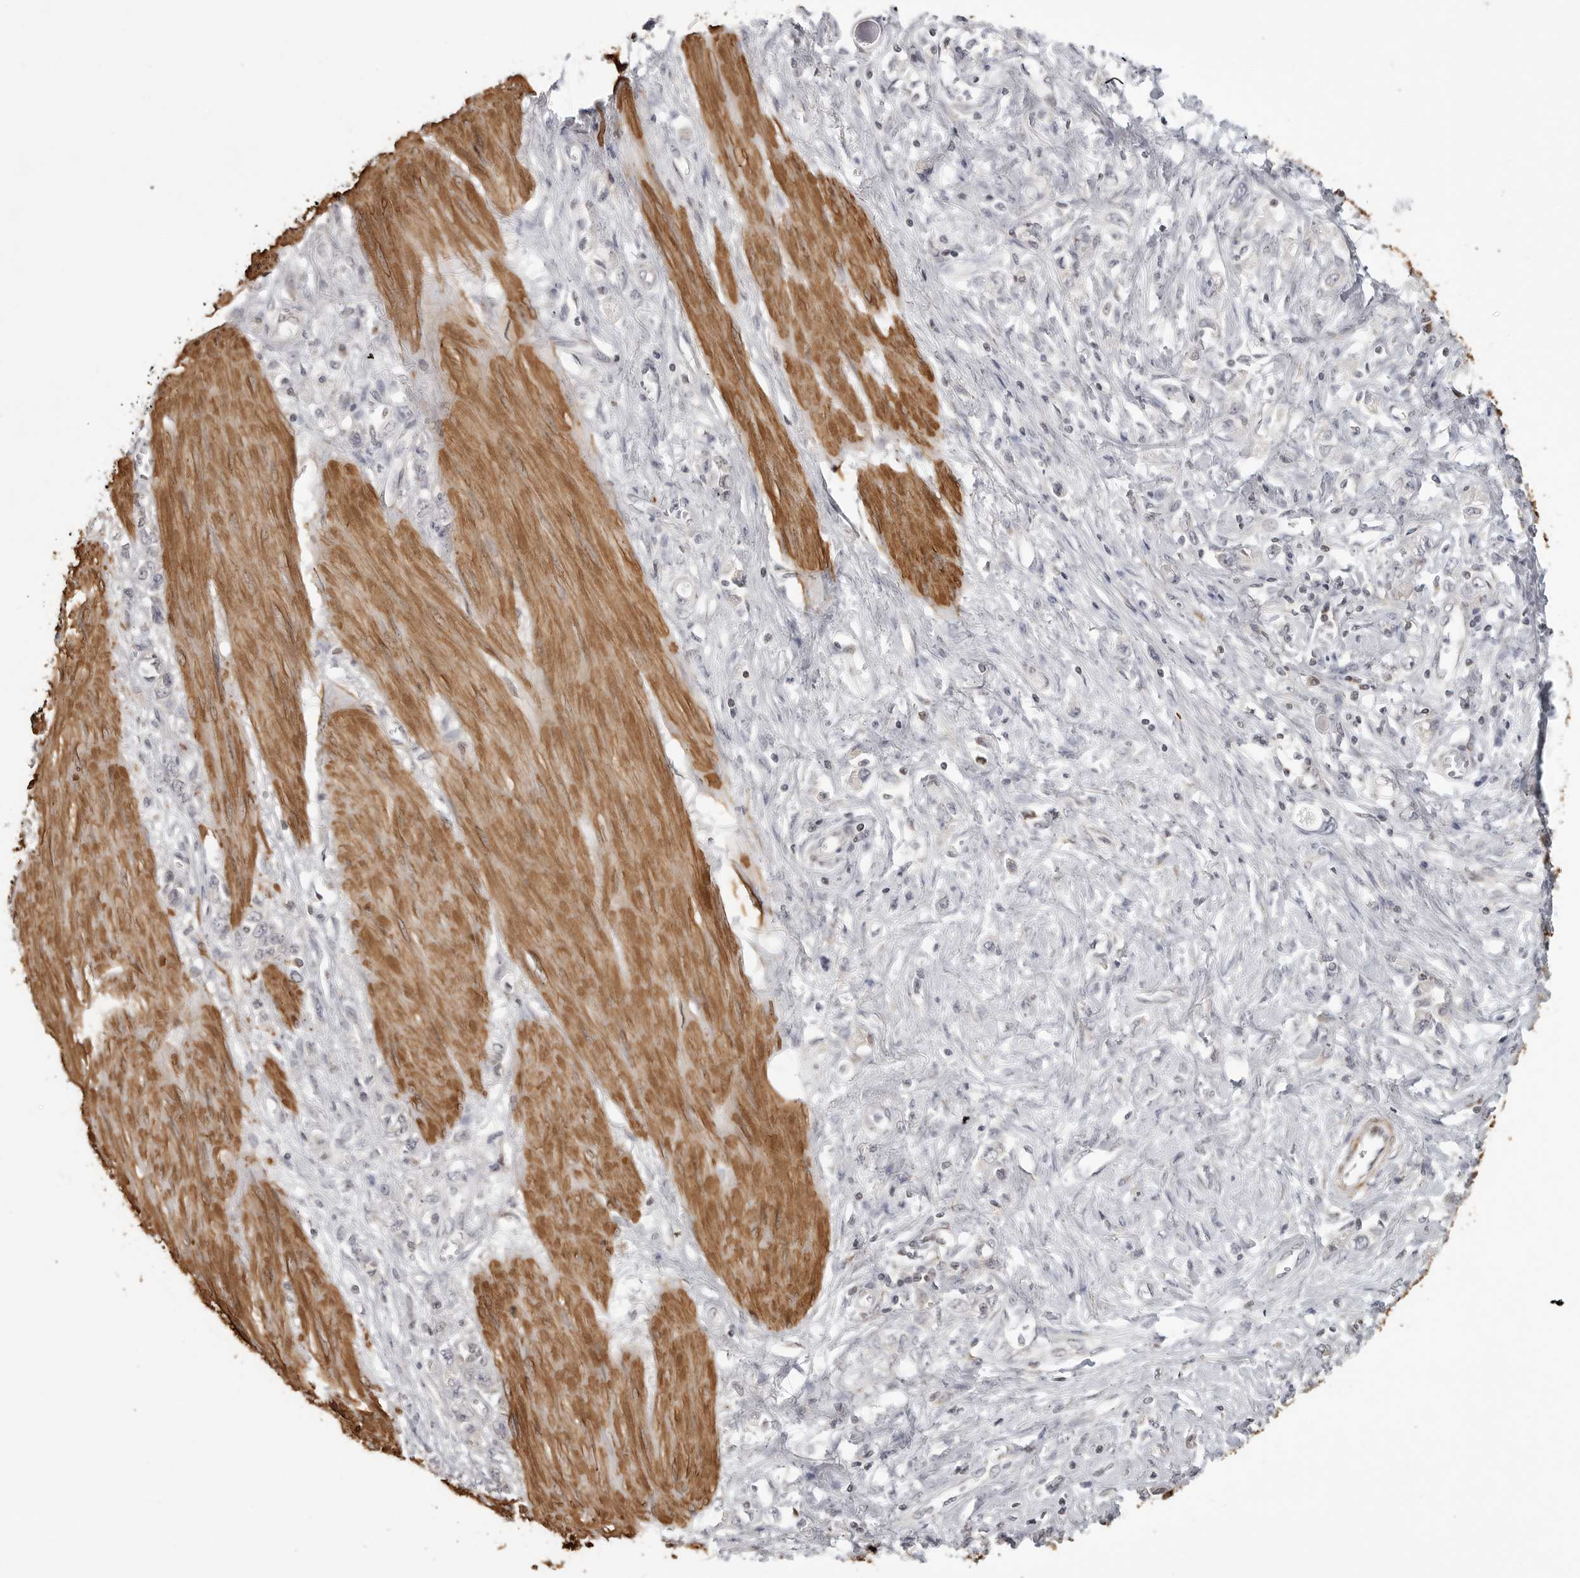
{"staining": {"intensity": "negative", "quantity": "none", "location": "none"}, "tissue": "stomach cancer", "cell_type": "Tumor cells", "image_type": "cancer", "snomed": [{"axis": "morphology", "description": "Adenocarcinoma, NOS"}, {"axis": "topography", "description": "Stomach"}], "caption": "The image demonstrates no staining of tumor cells in stomach adenocarcinoma. The staining is performed using DAB brown chromogen with nuclei counter-stained in using hematoxylin.", "gene": "MAP7D1", "patient": {"sex": "female", "age": 76}}